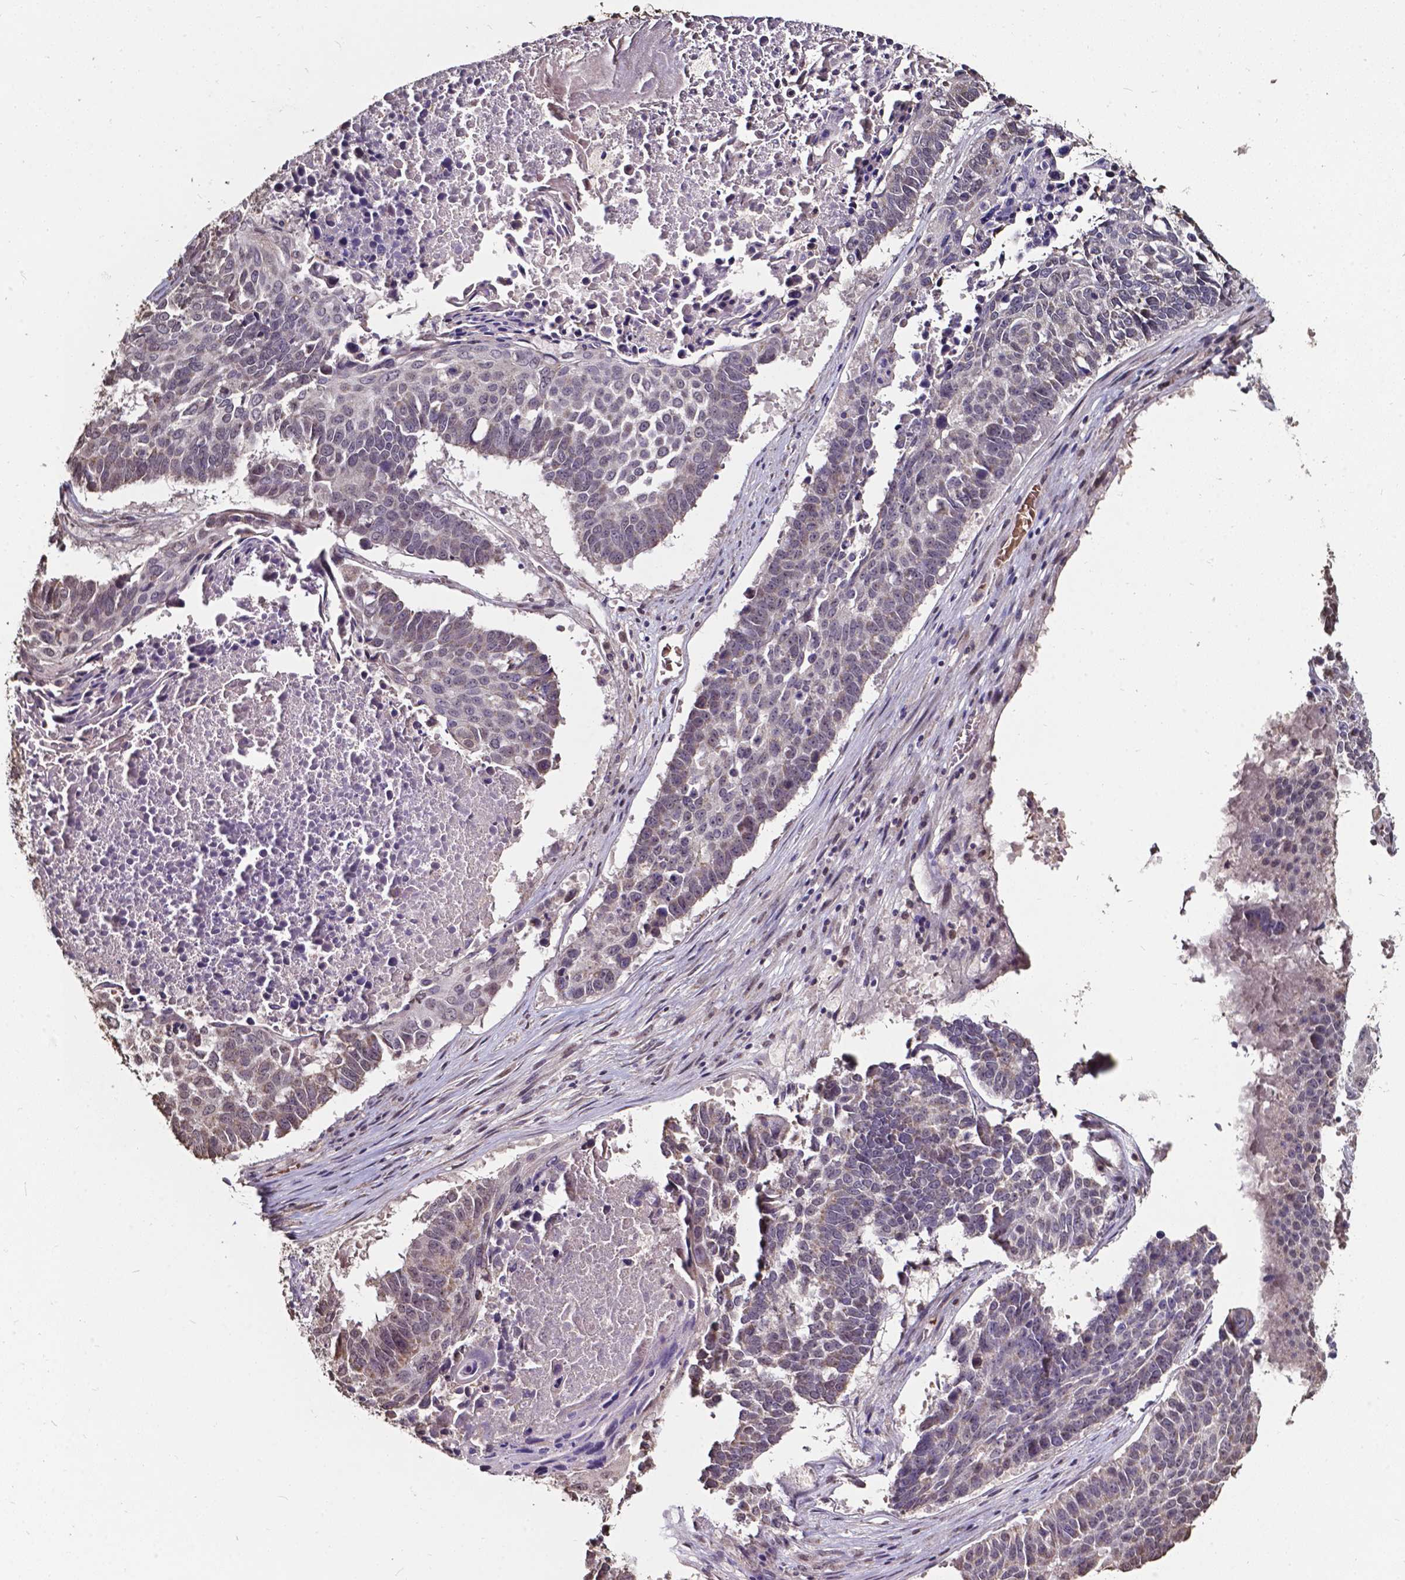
{"staining": {"intensity": "negative", "quantity": "none", "location": "none"}, "tissue": "lung cancer", "cell_type": "Tumor cells", "image_type": "cancer", "snomed": [{"axis": "morphology", "description": "Squamous cell carcinoma, NOS"}, {"axis": "topography", "description": "Lung"}], "caption": "This micrograph is of lung cancer (squamous cell carcinoma) stained with immunohistochemistry (IHC) to label a protein in brown with the nuclei are counter-stained blue. There is no positivity in tumor cells.", "gene": "GLRA2", "patient": {"sex": "male", "age": 73}}